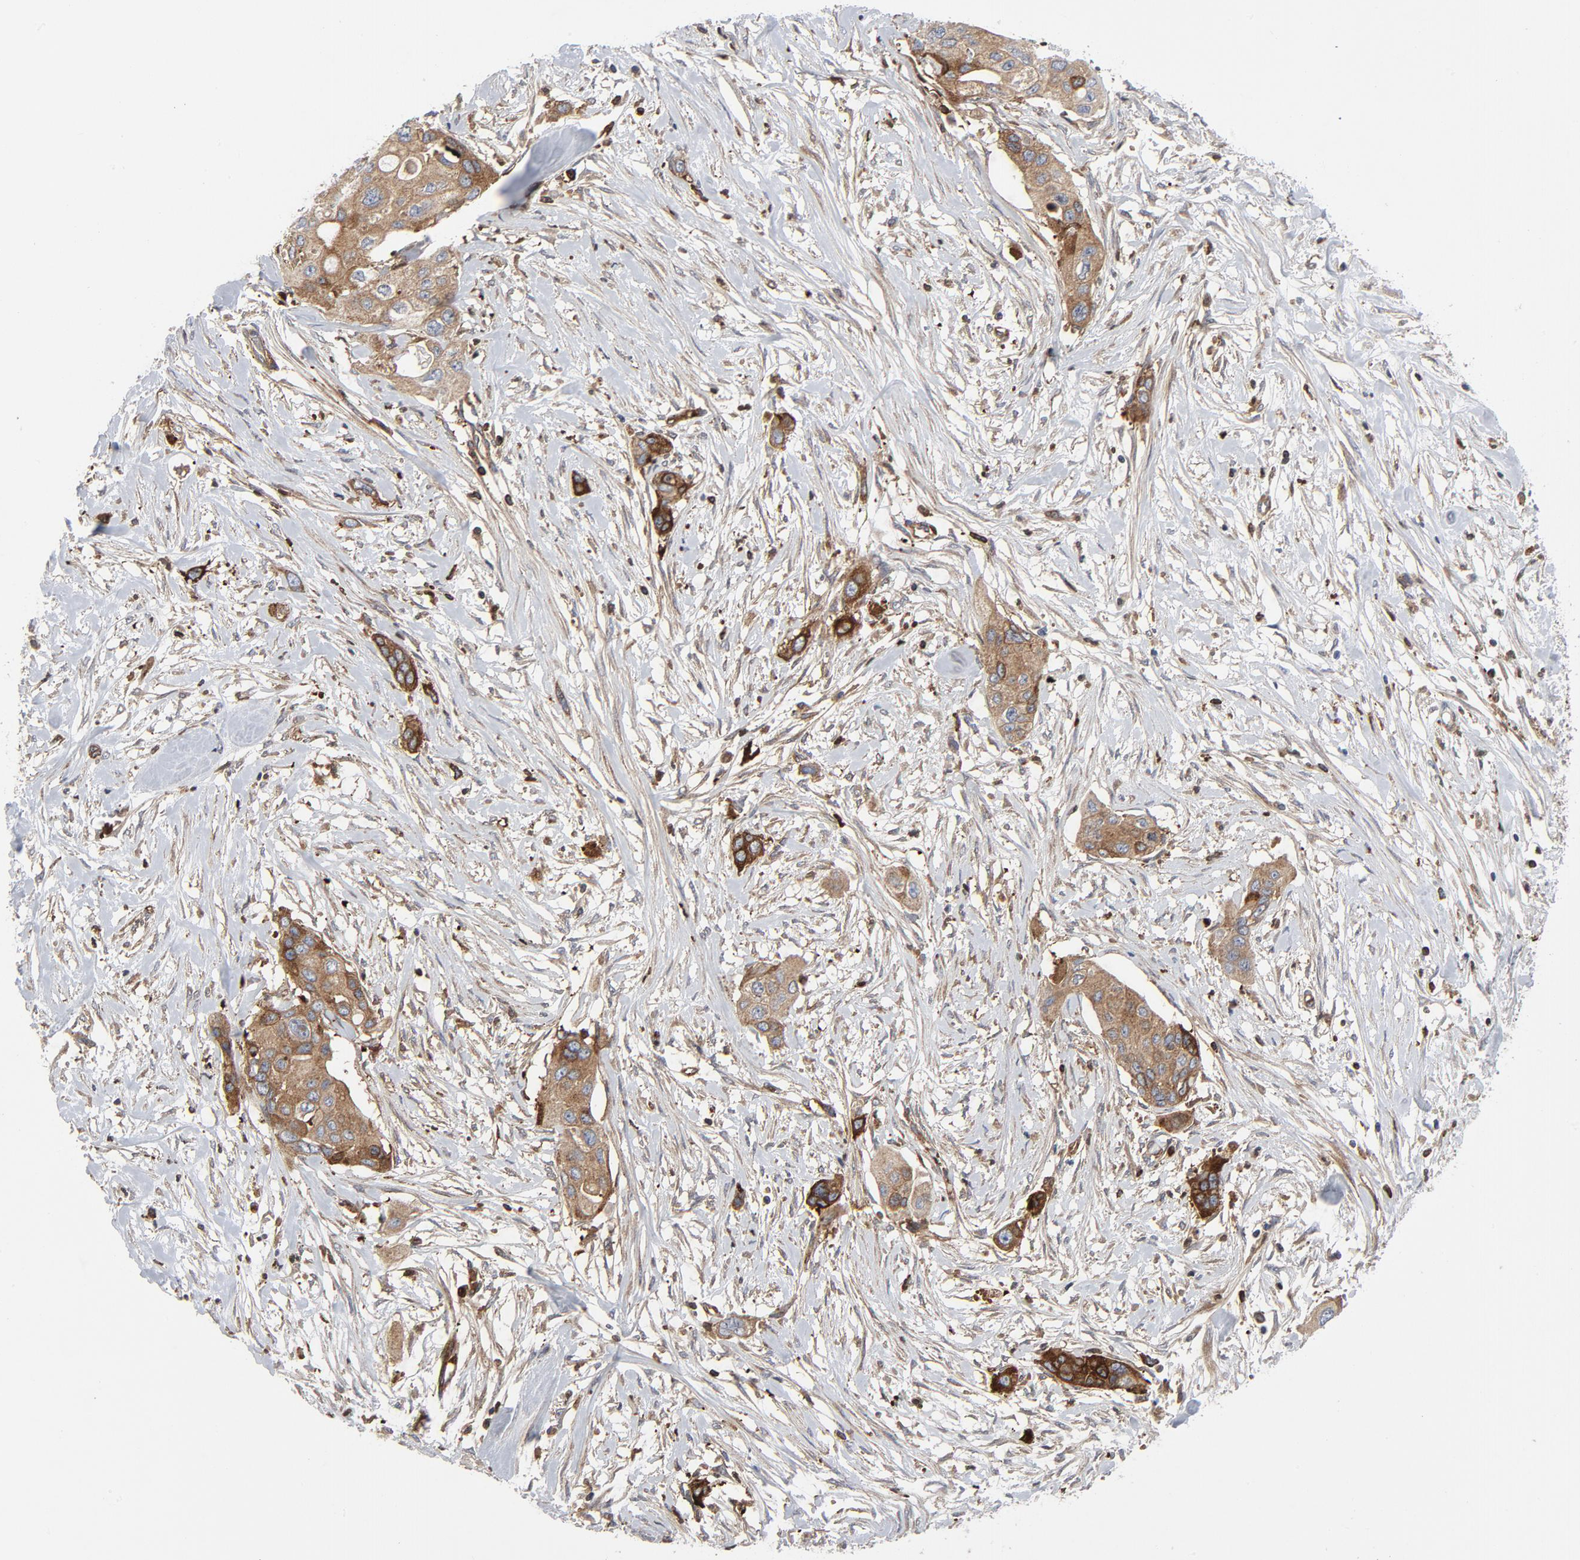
{"staining": {"intensity": "moderate", "quantity": ">75%", "location": "cytoplasmic/membranous"}, "tissue": "pancreatic cancer", "cell_type": "Tumor cells", "image_type": "cancer", "snomed": [{"axis": "morphology", "description": "Adenocarcinoma, NOS"}, {"axis": "topography", "description": "Pancreas"}], "caption": "Immunohistochemical staining of human pancreatic cancer (adenocarcinoma) displays medium levels of moderate cytoplasmic/membranous protein expression in approximately >75% of tumor cells.", "gene": "YES1", "patient": {"sex": "female", "age": 60}}